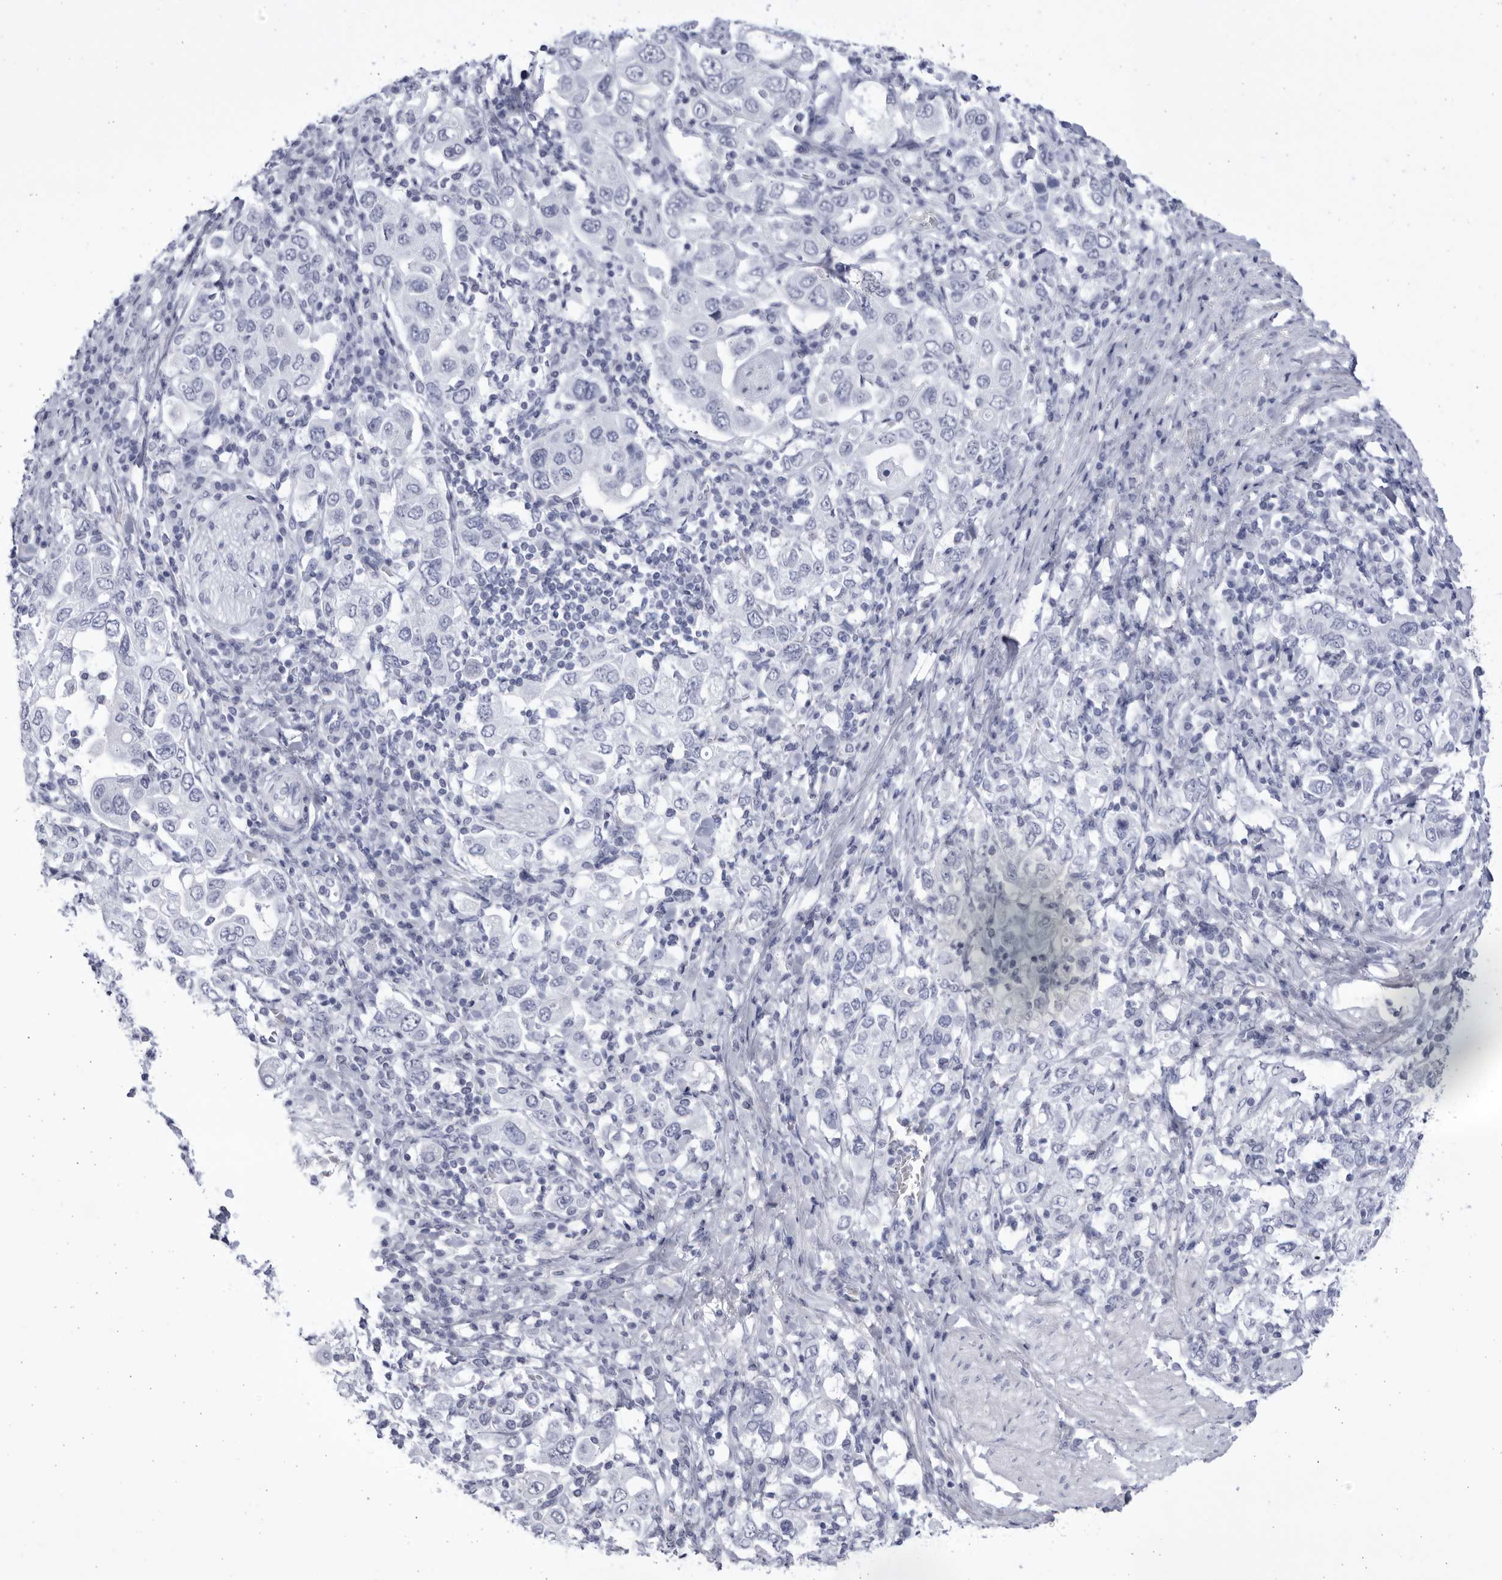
{"staining": {"intensity": "negative", "quantity": "none", "location": "none"}, "tissue": "stomach cancer", "cell_type": "Tumor cells", "image_type": "cancer", "snomed": [{"axis": "morphology", "description": "Adenocarcinoma, NOS"}, {"axis": "topography", "description": "Stomach, upper"}], "caption": "A photomicrograph of human stomach adenocarcinoma is negative for staining in tumor cells.", "gene": "CCDC181", "patient": {"sex": "male", "age": 62}}